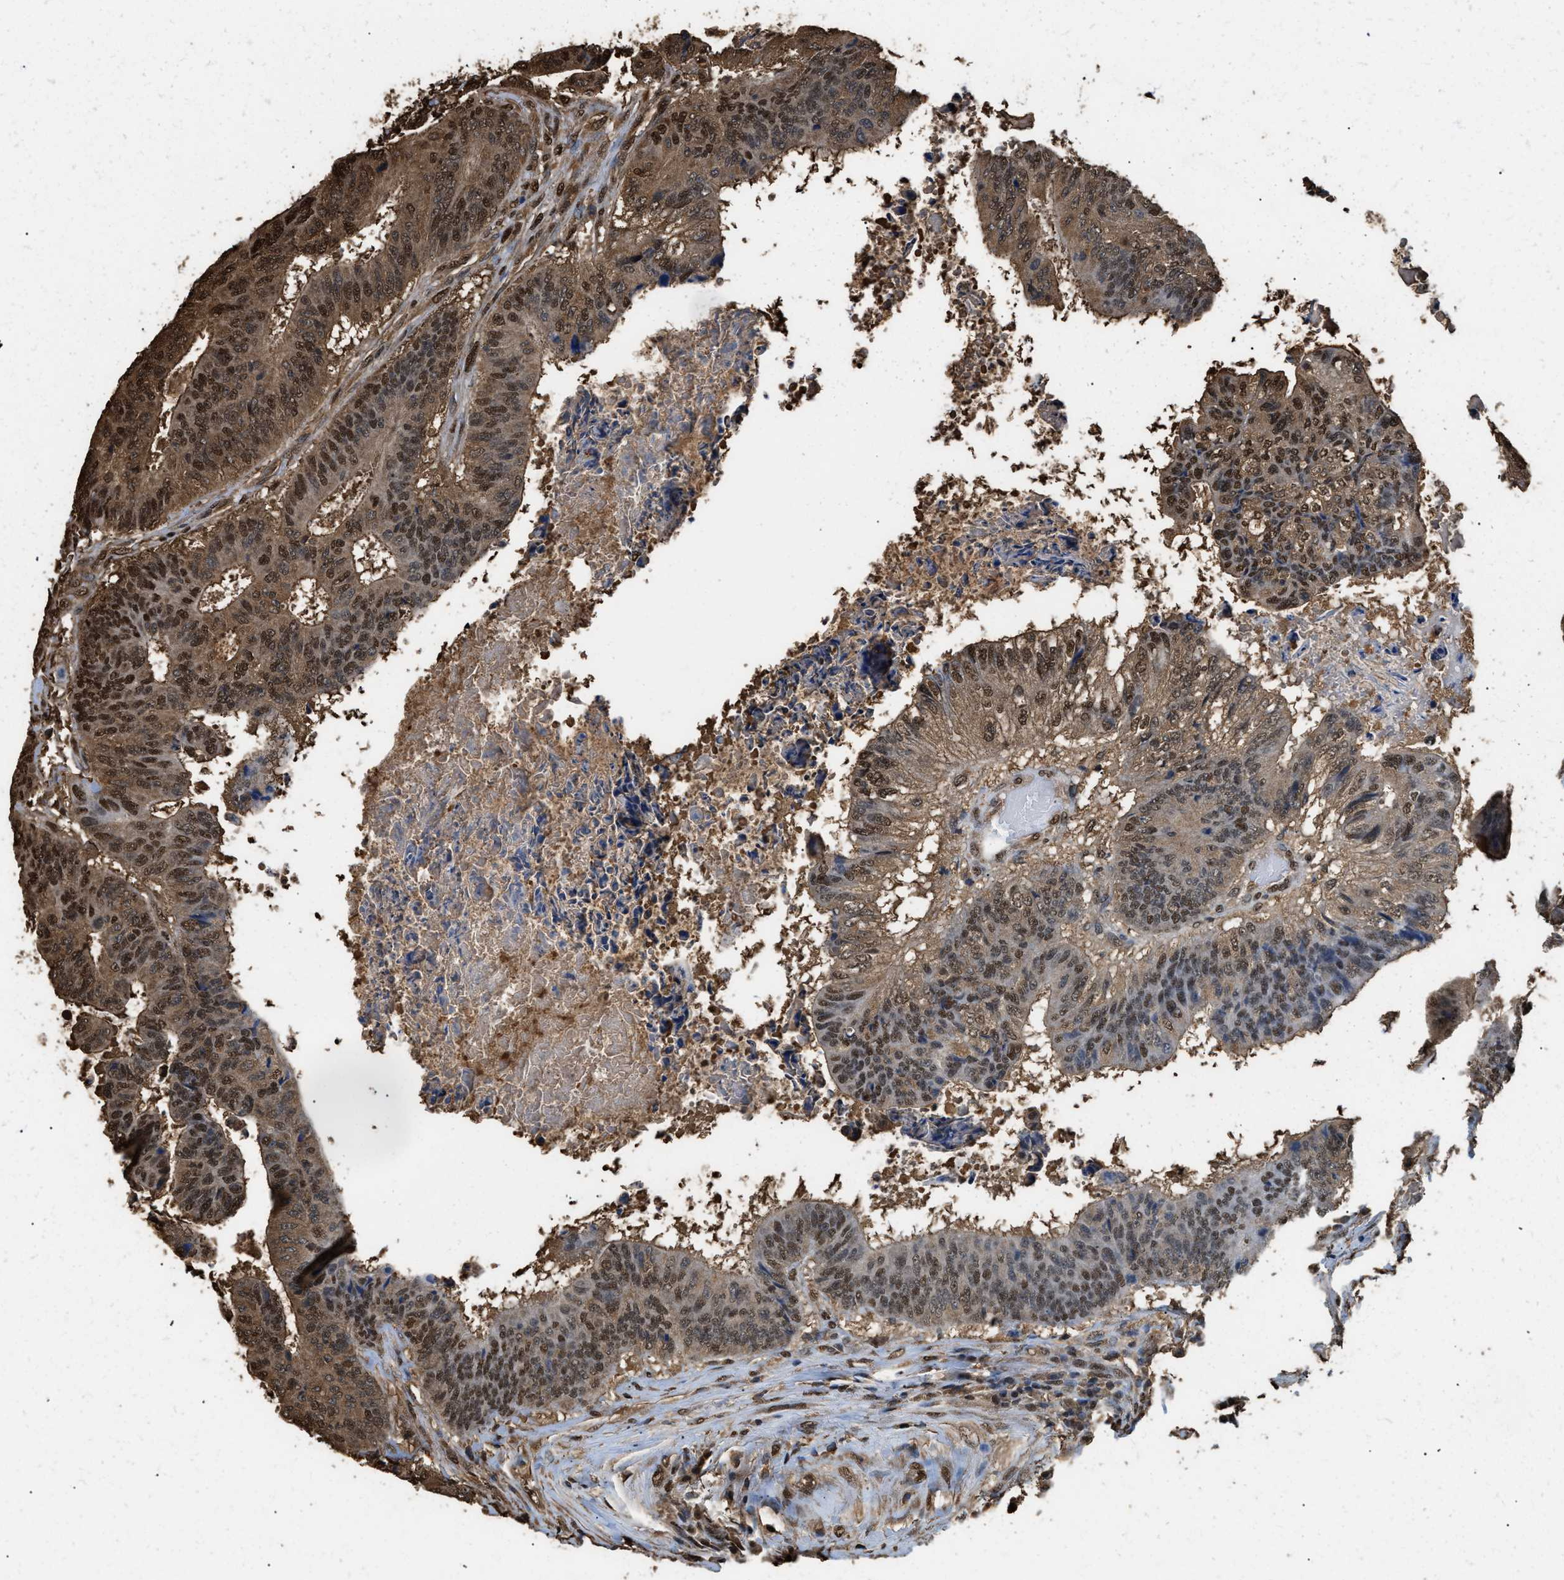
{"staining": {"intensity": "moderate", "quantity": ">75%", "location": "cytoplasmic/membranous,nuclear"}, "tissue": "colorectal cancer", "cell_type": "Tumor cells", "image_type": "cancer", "snomed": [{"axis": "morphology", "description": "Adenocarcinoma, NOS"}, {"axis": "topography", "description": "Rectum"}], "caption": "IHC micrograph of neoplastic tissue: human colorectal cancer stained using immunohistochemistry (IHC) demonstrates medium levels of moderate protein expression localized specifically in the cytoplasmic/membranous and nuclear of tumor cells, appearing as a cytoplasmic/membranous and nuclear brown color.", "gene": "GAPDH", "patient": {"sex": "male", "age": 72}}